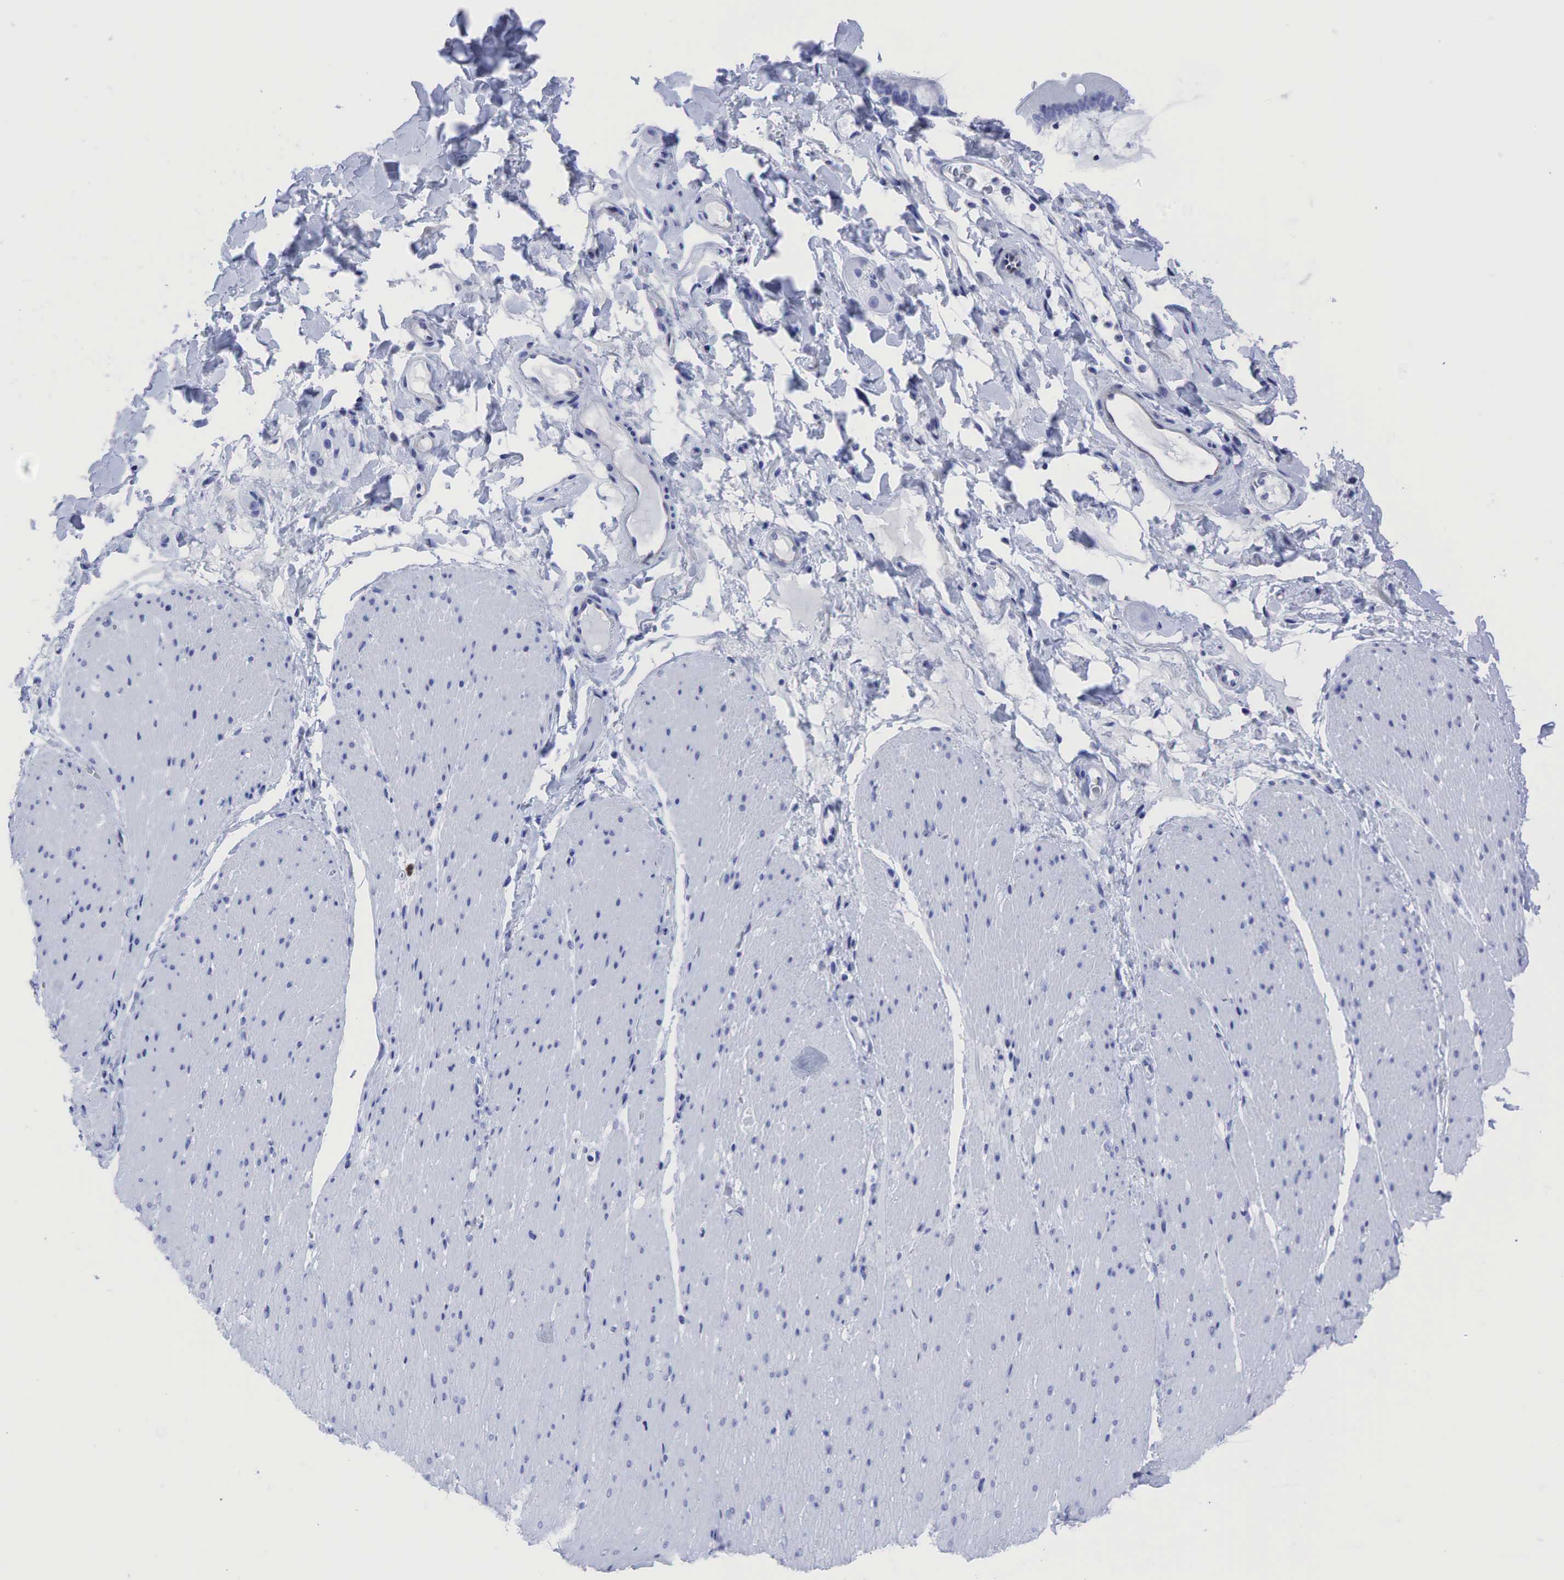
{"staining": {"intensity": "negative", "quantity": "none", "location": "none"}, "tissue": "adipose tissue", "cell_type": "Adipocytes", "image_type": "normal", "snomed": [{"axis": "morphology", "description": "Normal tissue, NOS"}, {"axis": "topography", "description": "Duodenum"}], "caption": "A high-resolution histopathology image shows immunohistochemistry staining of benign adipose tissue, which reveals no significant staining in adipocytes.", "gene": "TNFRSF8", "patient": {"sex": "male", "age": 63}}